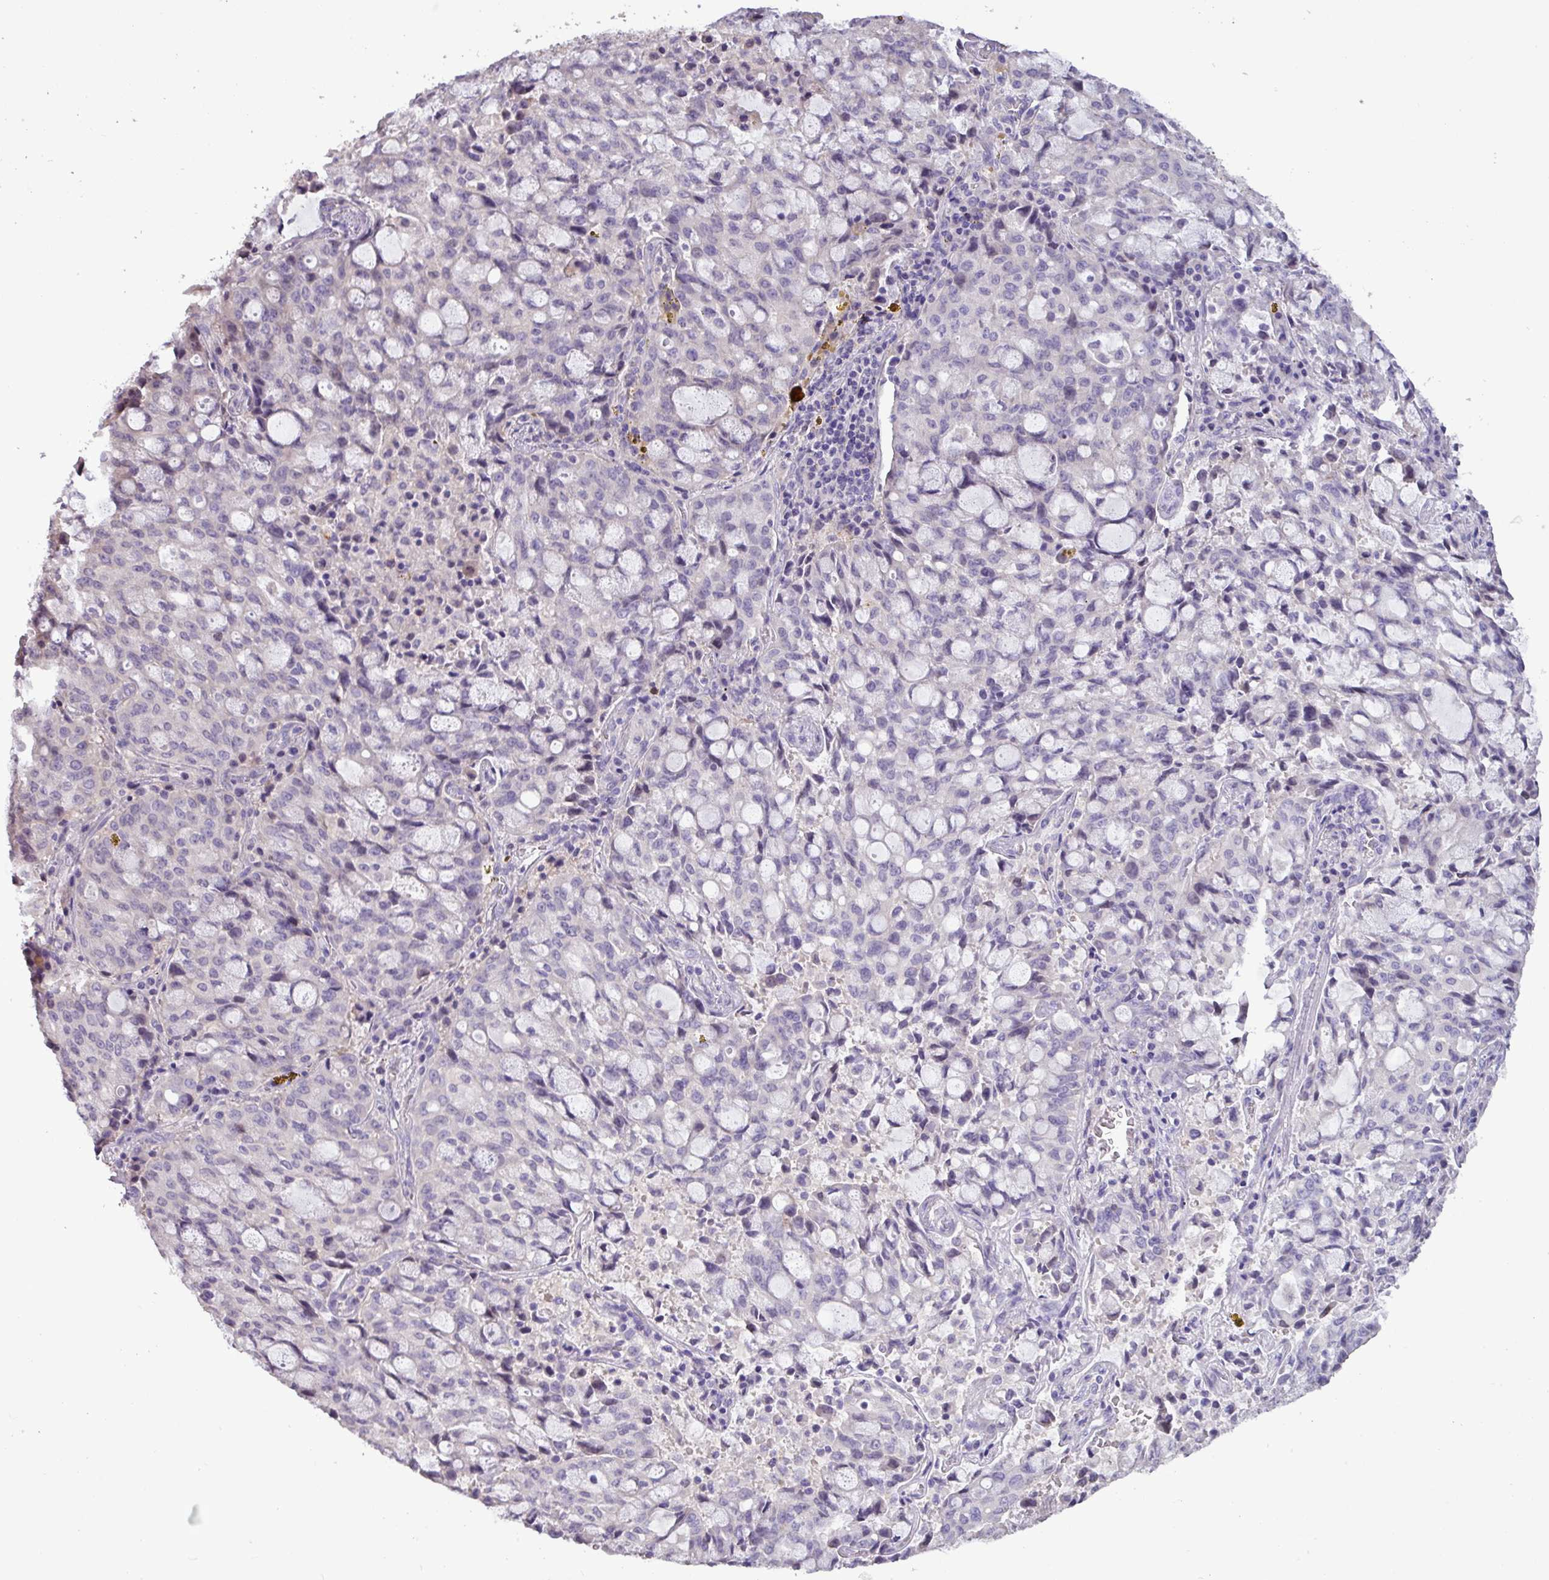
{"staining": {"intensity": "negative", "quantity": "none", "location": "none"}, "tissue": "lung cancer", "cell_type": "Tumor cells", "image_type": "cancer", "snomed": [{"axis": "morphology", "description": "Adenocarcinoma, NOS"}, {"axis": "topography", "description": "Lung"}], "caption": "IHC micrograph of lung cancer stained for a protein (brown), which shows no staining in tumor cells. (Brightfield microscopy of DAB (3,3'-diaminobenzidine) immunohistochemistry at high magnification).", "gene": "PNLDC1", "patient": {"sex": "female", "age": 44}}